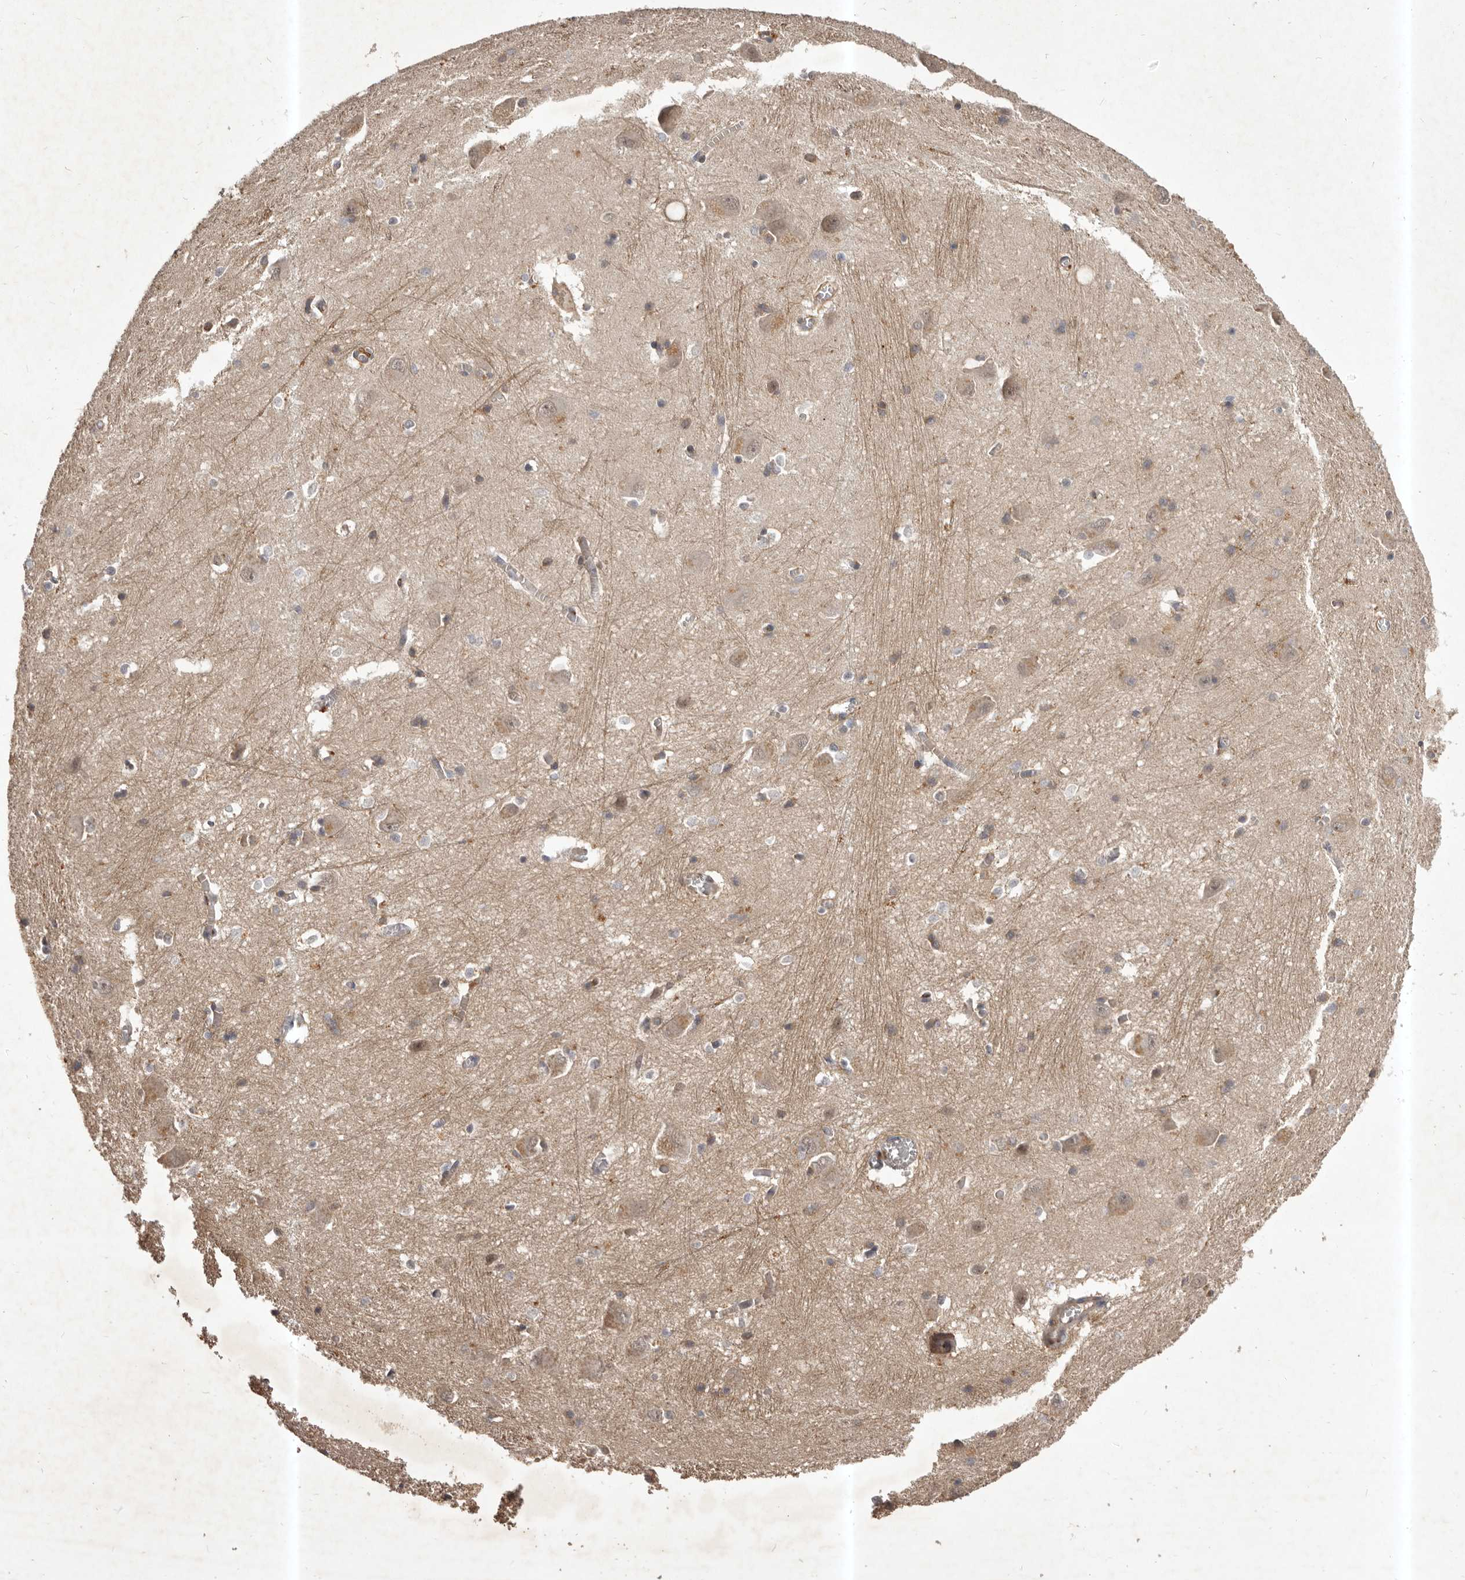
{"staining": {"intensity": "weak", "quantity": "<25%", "location": "cytoplasmic/membranous"}, "tissue": "caudate", "cell_type": "Glial cells", "image_type": "normal", "snomed": [{"axis": "morphology", "description": "Normal tissue, NOS"}, {"axis": "topography", "description": "Lateral ventricle wall"}], "caption": "An image of caudate stained for a protein reveals no brown staining in glial cells. (Immunohistochemistry (ihc), brightfield microscopy, high magnification).", "gene": "GLIPR2", "patient": {"sex": "male", "age": 37}}